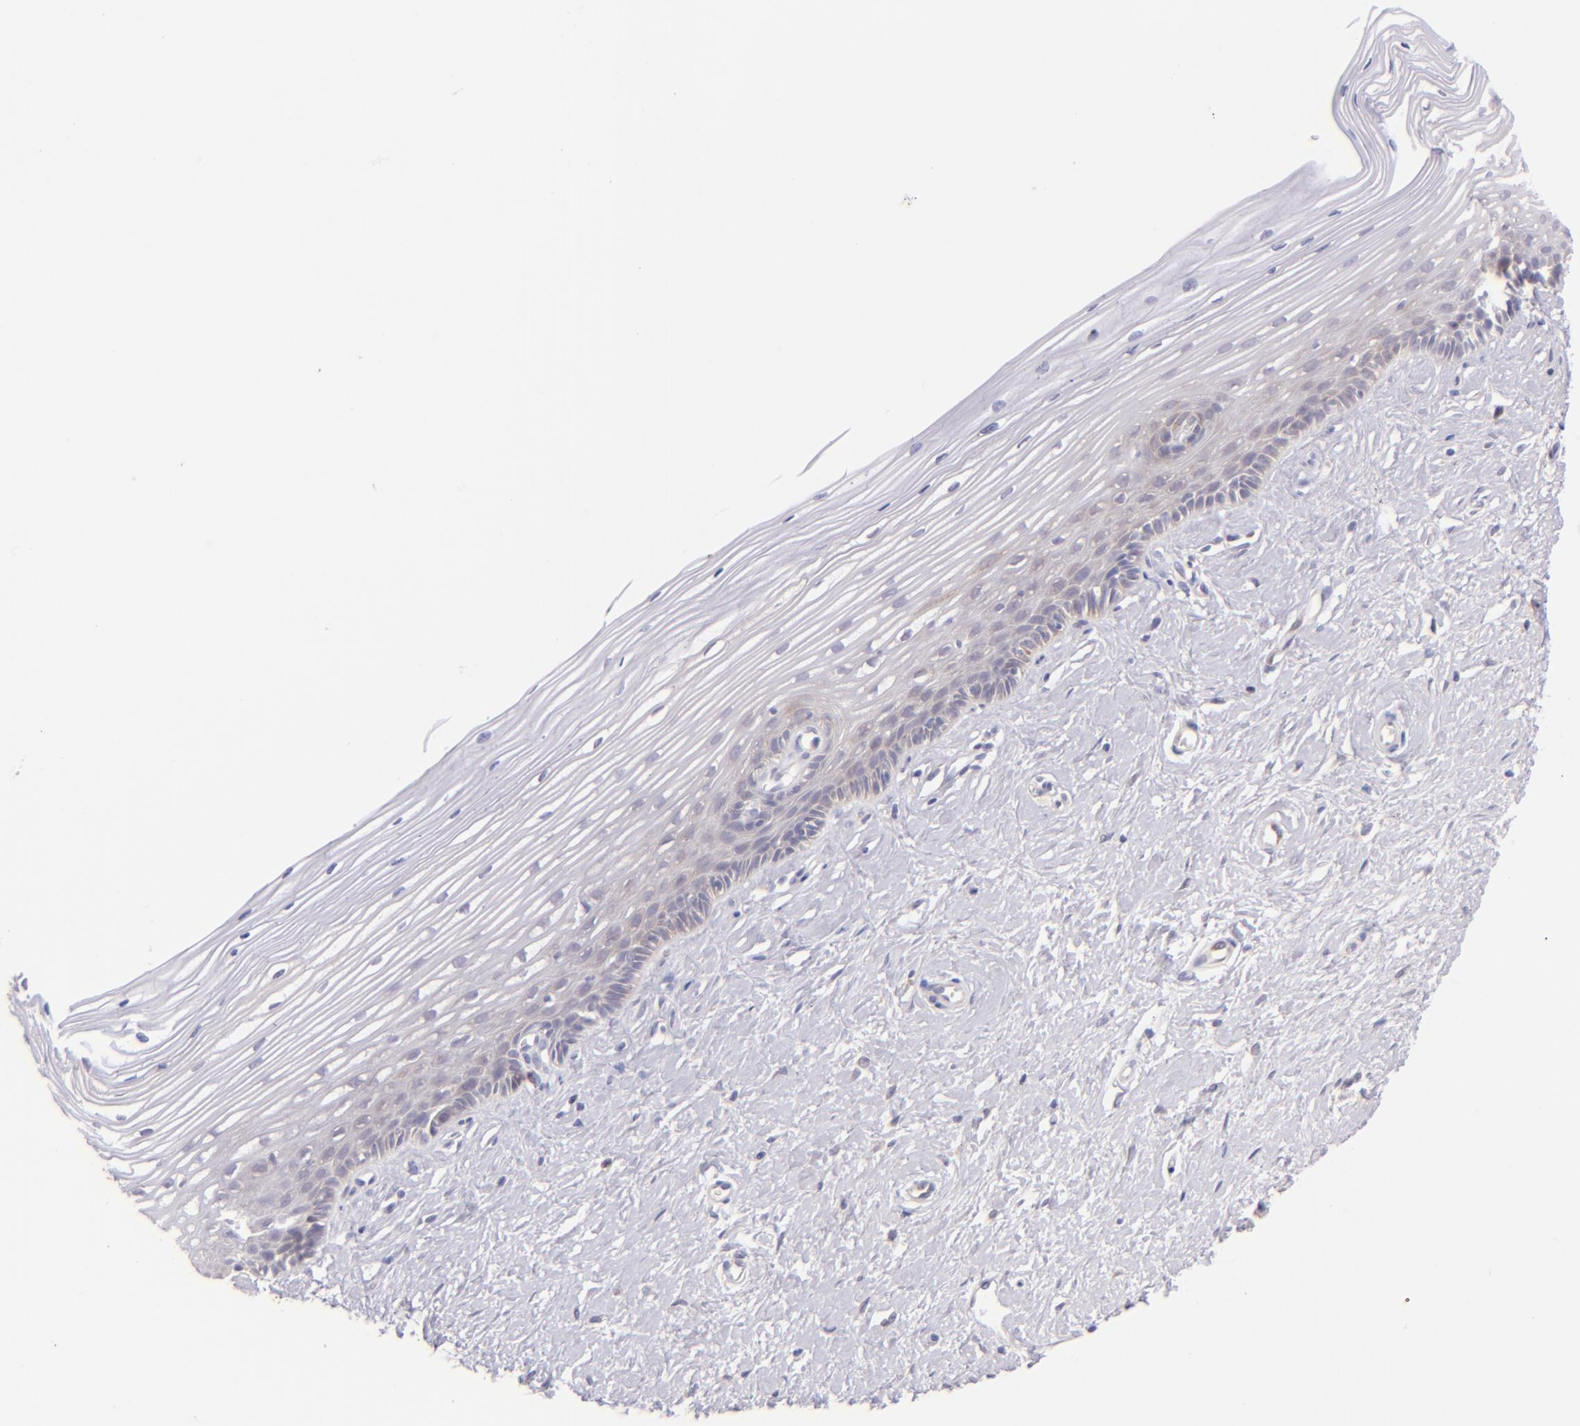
{"staining": {"intensity": "moderate", "quantity": ">75%", "location": "cytoplasmic/membranous"}, "tissue": "cervix", "cell_type": "Glandular cells", "image_type": "normal", "snomed": [{"axis": "morphology", "description": "Normal tissue, NOS"}, {"axis": "topography", "description": "Cervix"}], "caption": "A brown stain labels moderate cytoplasmic/membranous positivity of a protein in glandular cells of benign cervix. (IHC, brightfield microscopy, high magnification).", "gene": "SH2D4A", "patient": {"sex": "female", "age": 40}}